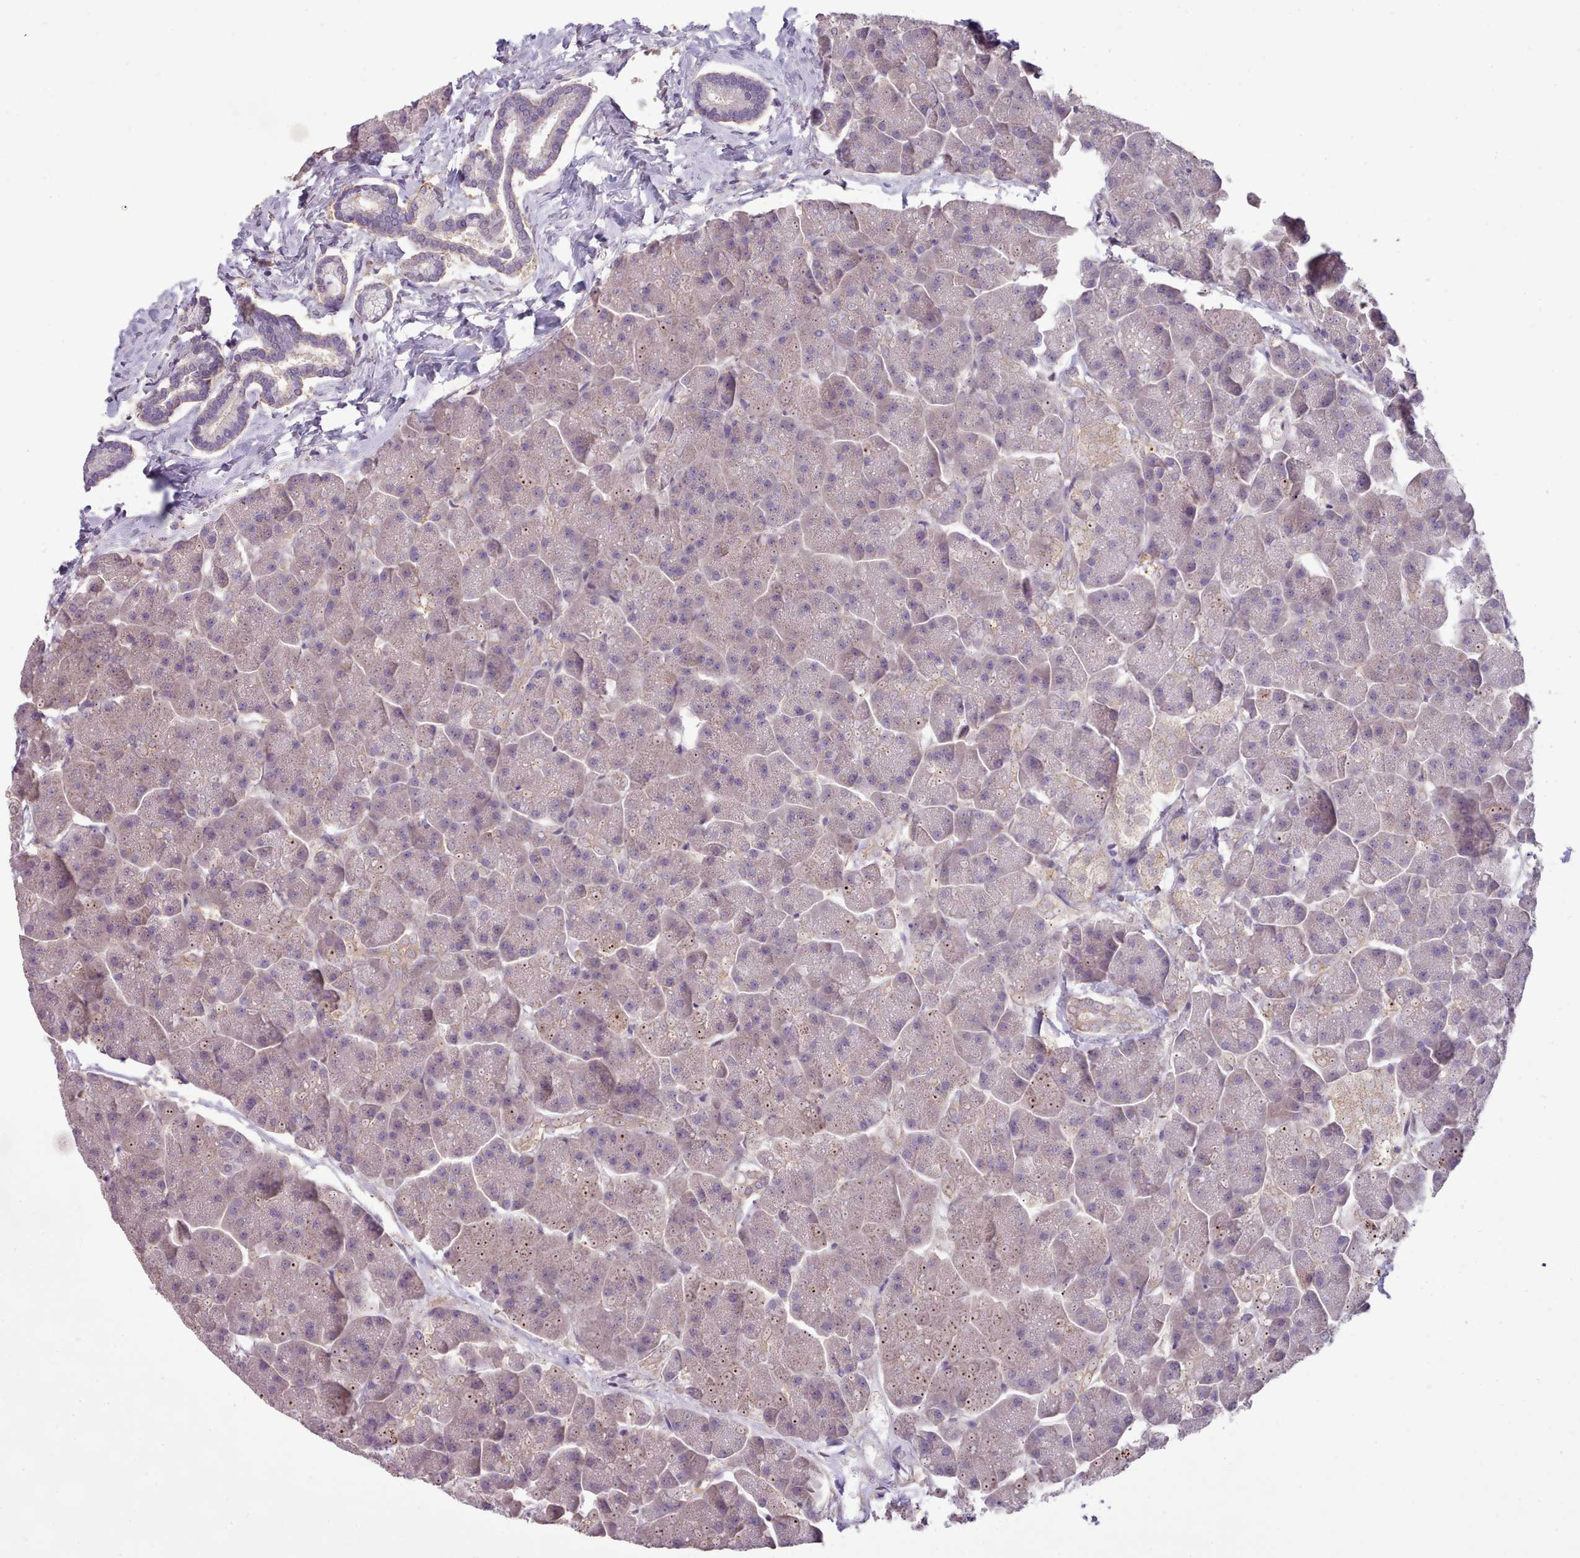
{"staining": {"intensity": "moderate", "quantity": "25%-75%", "location": "cytoplasmic/membranous"}, "tissue": "pancreas", "cell_type": "Exocrine glandular cells", "image_type": "normal", "snomed": [{"axis": "morphology", "description": "Normal tissue, NOS"}, {"axis": "topography", "description": "Pancreas"}, {"axis": "topography", "description": "Peripheral nerve tissue"}], "caption": "Benign pancreas reveals moderate cytoplasmic/membranous staining in about 25%-75% of exocrine glandular cells, visualized by immunohistochemistry.", "gene": "DPF1", "patient": {"sex": "male", "age": 54}}